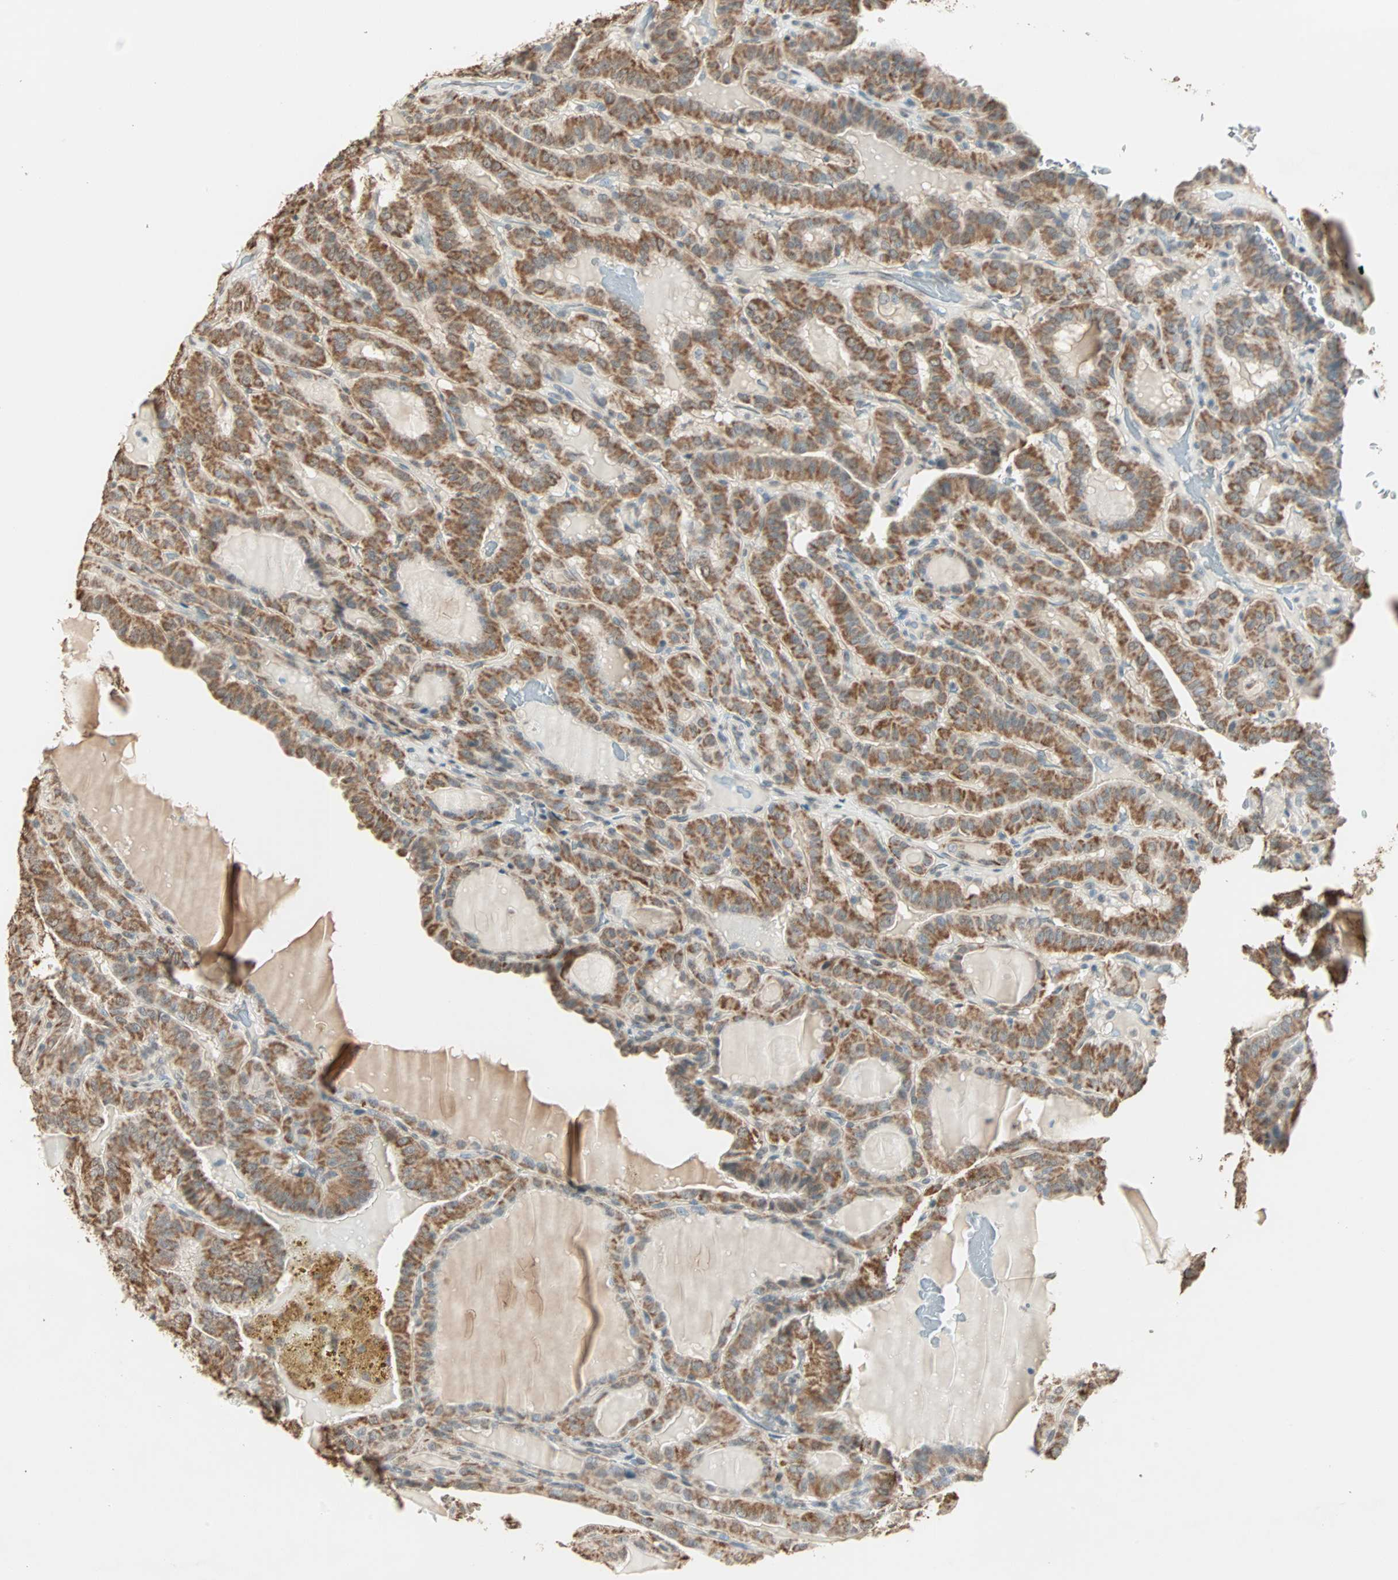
{"staining": {"intensity": "strong", "quantity": ">75%", "location": "cytoplasmic/membranous"}, "tissue": "thyroid cancer", "cell_type": "Tumor cells", "image_type": "cancer", "snomed": [{"axis": "morphology", "description": "Papillary adenocarcinoma, NOS"}, {"axis": "topography", "description": "Thyroid gland"}], "caption": "Immunohistochemical staining of human thyroid papillary adenocarcinoma displays high levels of strong cytoplasmic/membranous protein positivity in about >75% of tumor cells. (brown staining indicates protein expression, while blue staining denotes nuclei).", "gene": "PRELID1", "patient": {"sex": "male", "age": 77}}